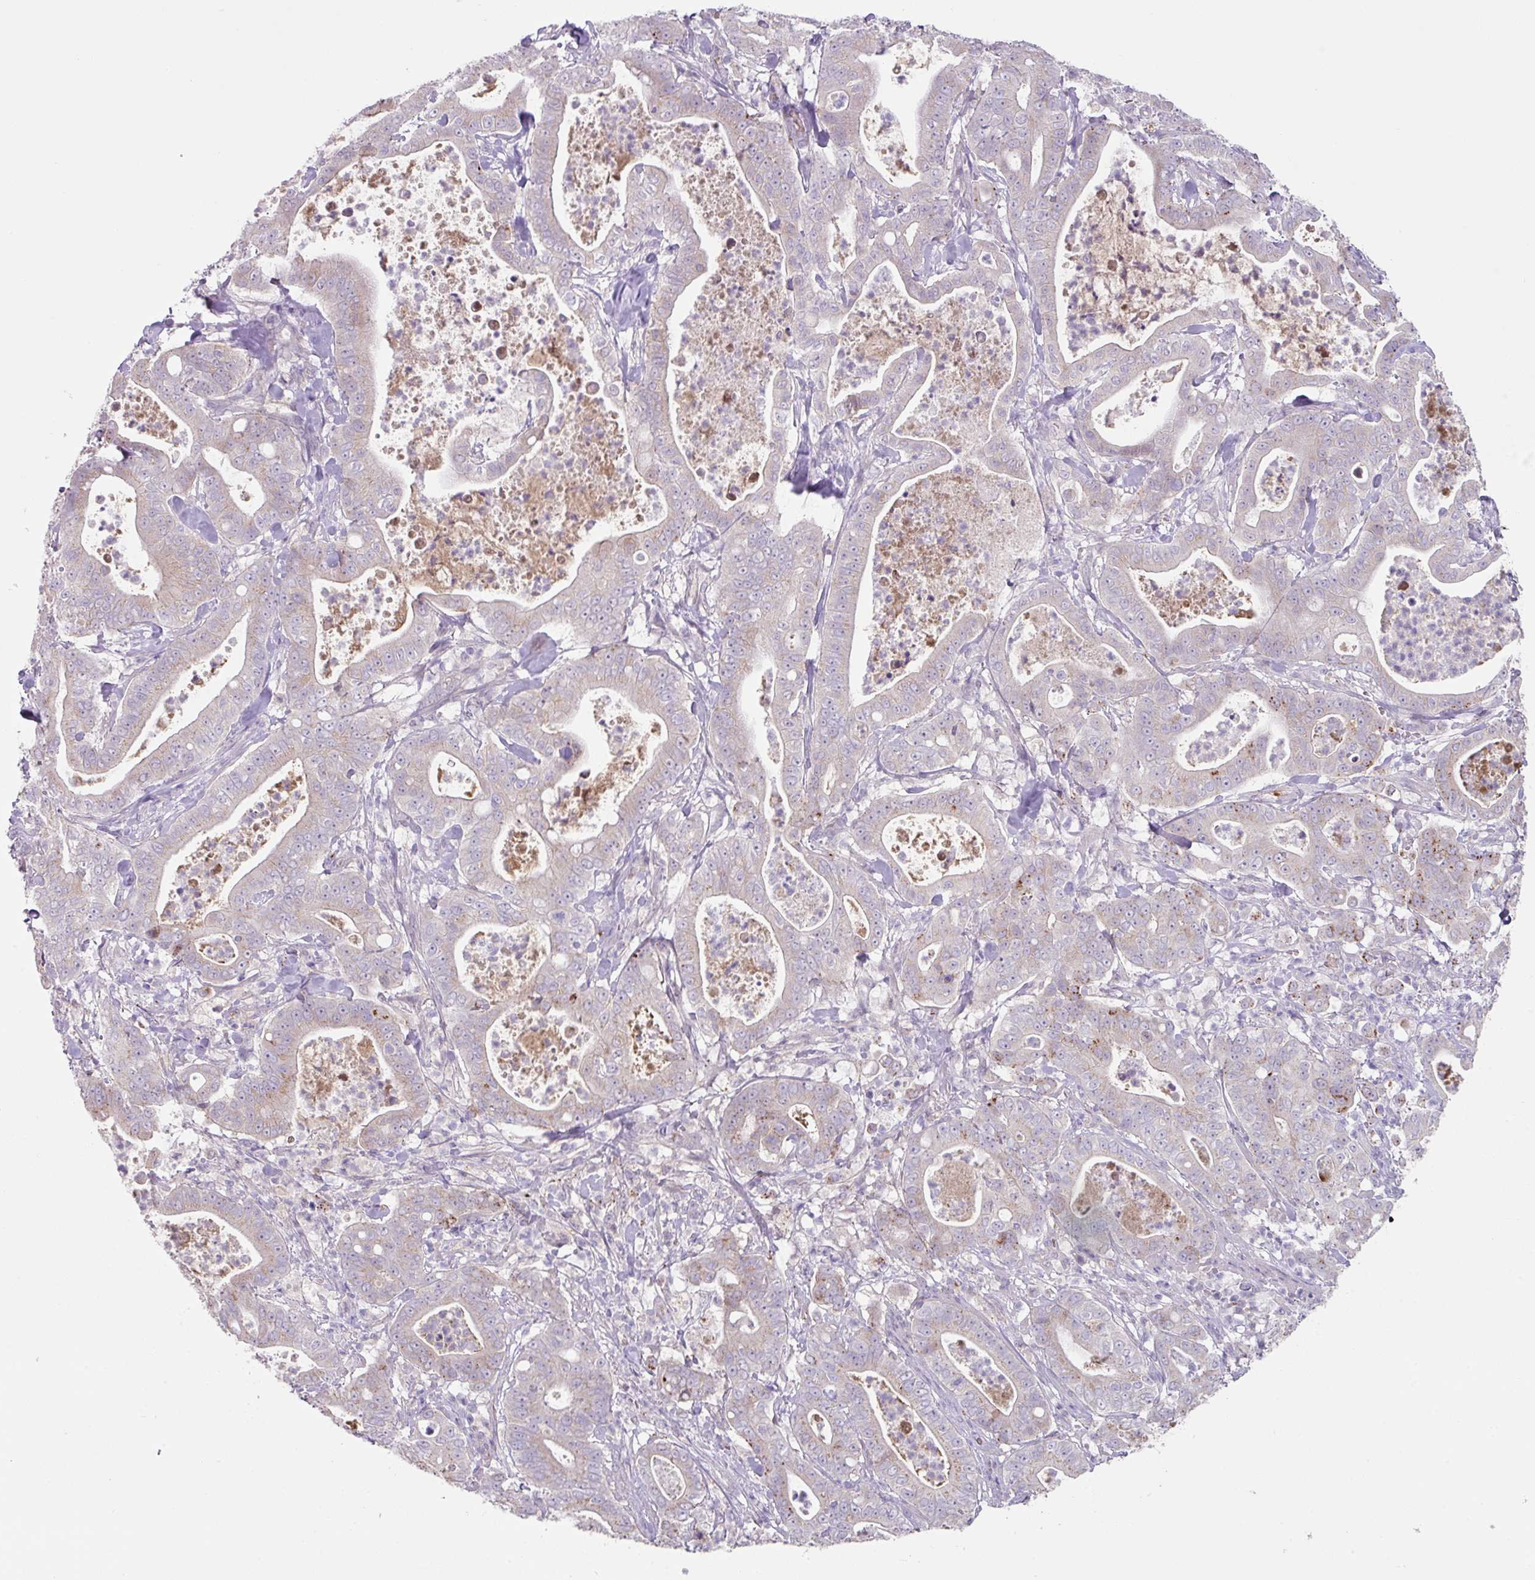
{"staining": {"intensity": "negative", "quantity": "none", "location": "none"}, "tissue": "pancreatic cancer", "cell_type": "Tumor cells", "image_type": "cancer", "snomed": [{"axis": "morphology", "description": "Adenocarcinoma, NOS"}, {"axis": "topography", "description": "Pancreas"}], "caption": "Tumor cells are negative for brown protein staining in pancreatic adenocarcinoma. (Immunohistochemistry (ihc), brightfield microscopy, high magnification).", "gene": "PLEKHH3", "patient": {"sex": "male", "age": 71}}